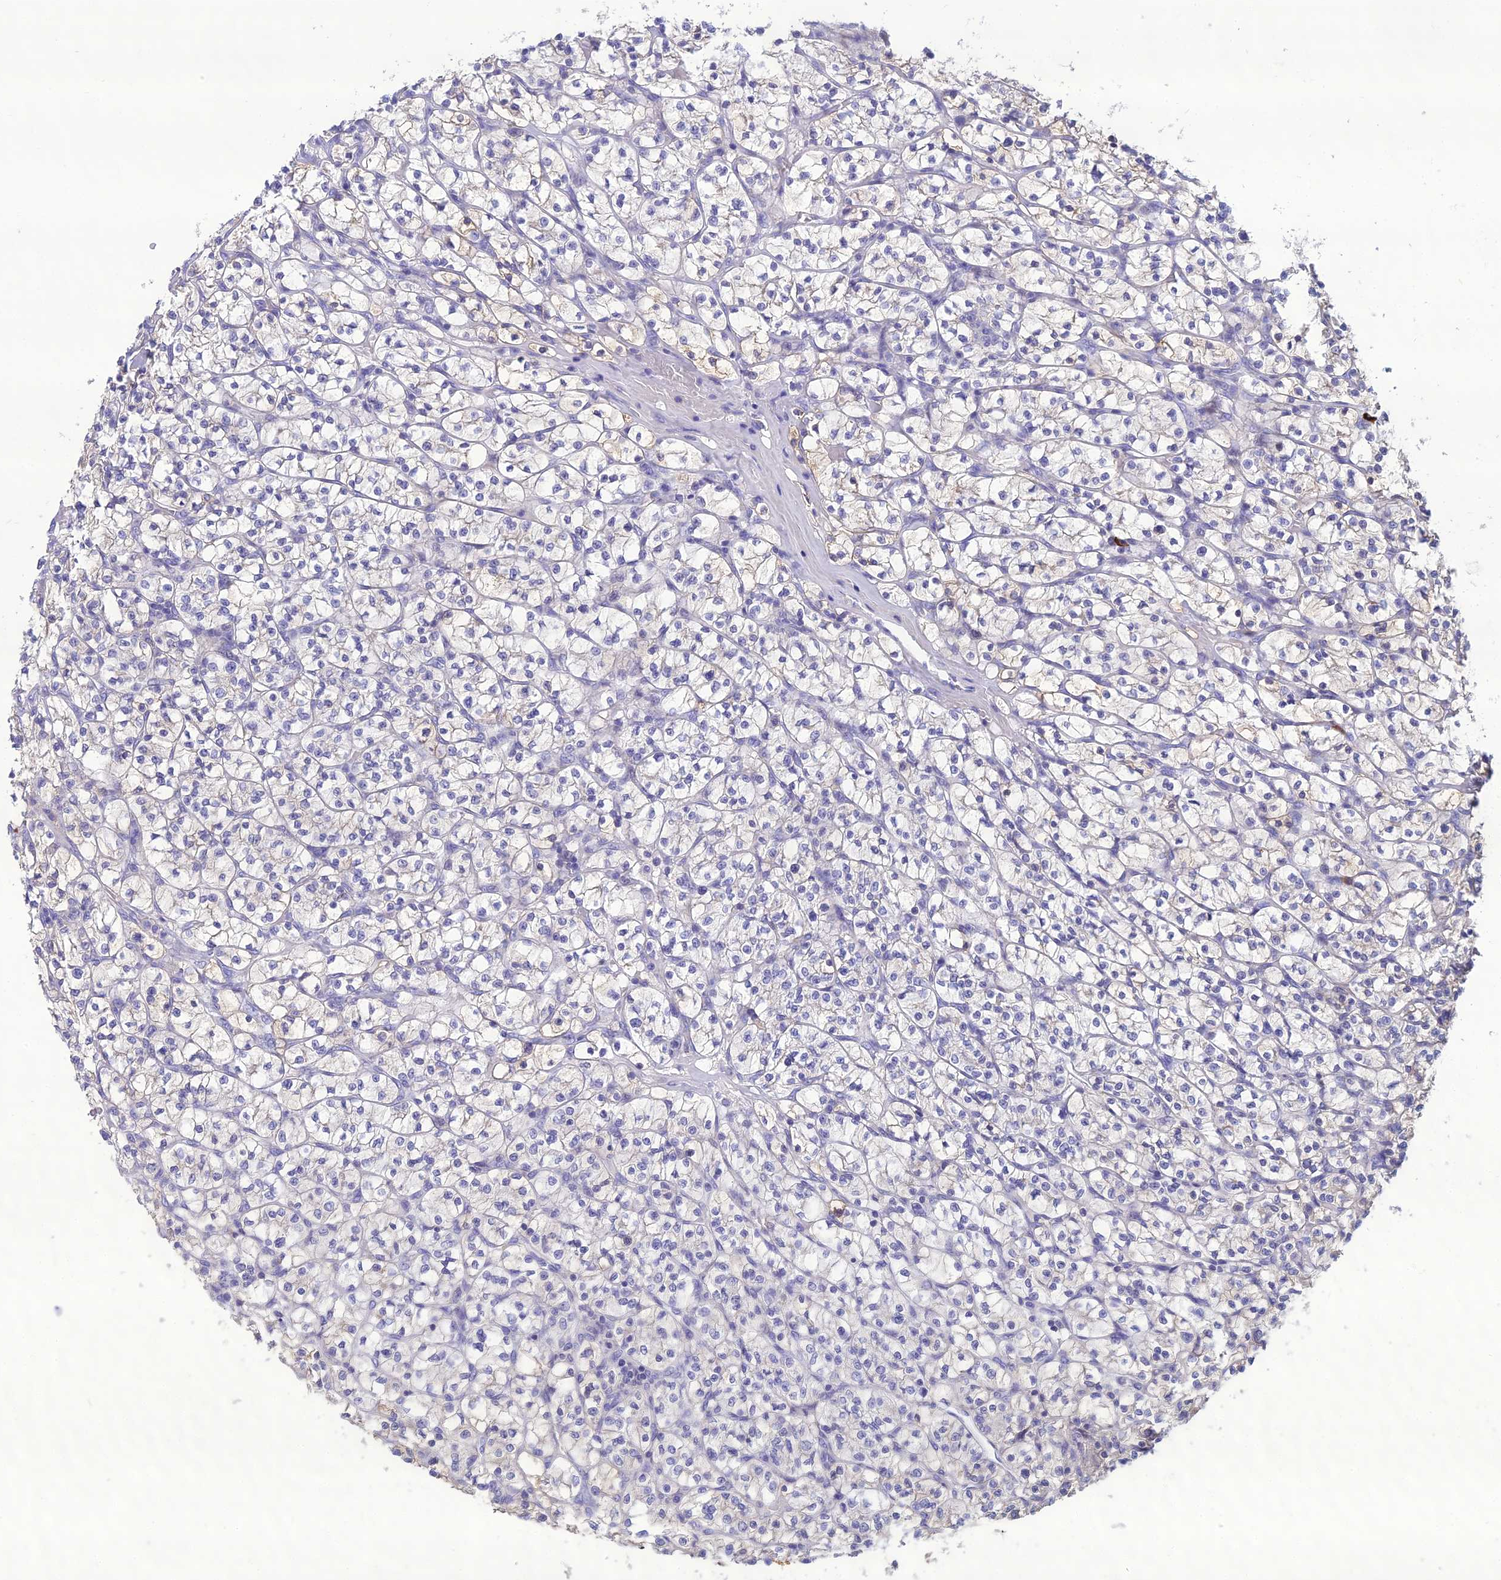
{"staining": {"intensity": "negative", "quantity": "none", "location": "none"}, "tissue": "renal cancer", "cell_type": "Tumor cells", "image_type": "cancer", "snomed": [{"axis": "morphology", "description": "Adenocarcinoma, NOS"}, {"axis": "topography", "description": "Kidney"}], "caption": "This is an immunohistochemistry (IHC) image of renal adenocarcinoma. There is no positivity in tumor cells.", "gene": "CRB2", "patient": {"sex": "female", "age": 64}}